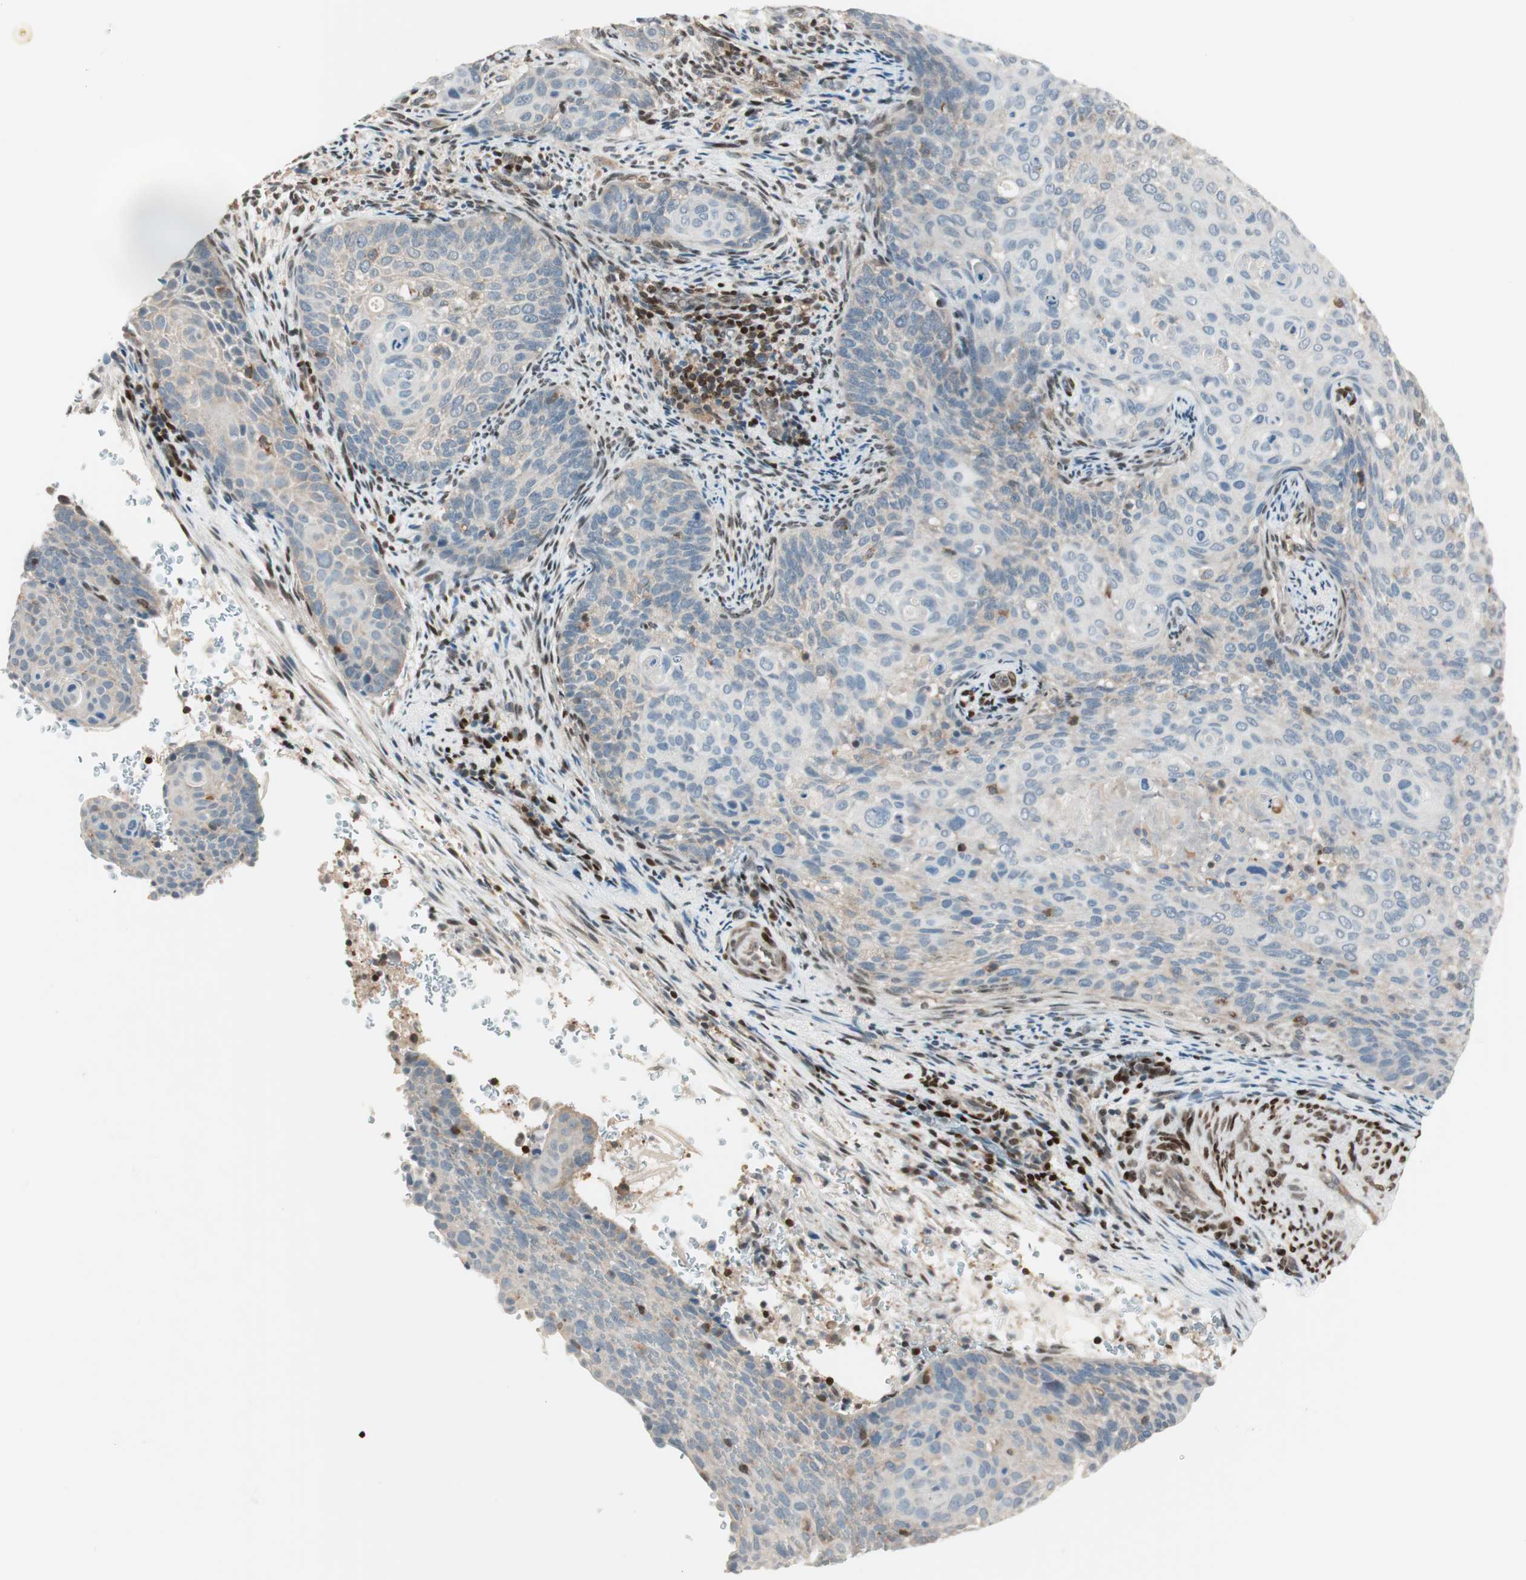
{"staining": {"intensity": "weak", "quantity": "25%-75%", "location": "cytoplasmic/membranous"}, "tissue": "cervical cancer", "cell_type": "Tumor cells", "image_type": "cancer", "snomed": [{"axis": "morphology", "description": "Squamous cell carcinoma, NOS"}, {"axis": "topography", "description": "Cervix"}], "caption": "Tumor cells exhibit weak cytoplasmic/membranous expression in approximately 25%-75% of cells in cervical cancer.", "gene": "BIN1", "patient": {"sex": "female", "age": 33}}